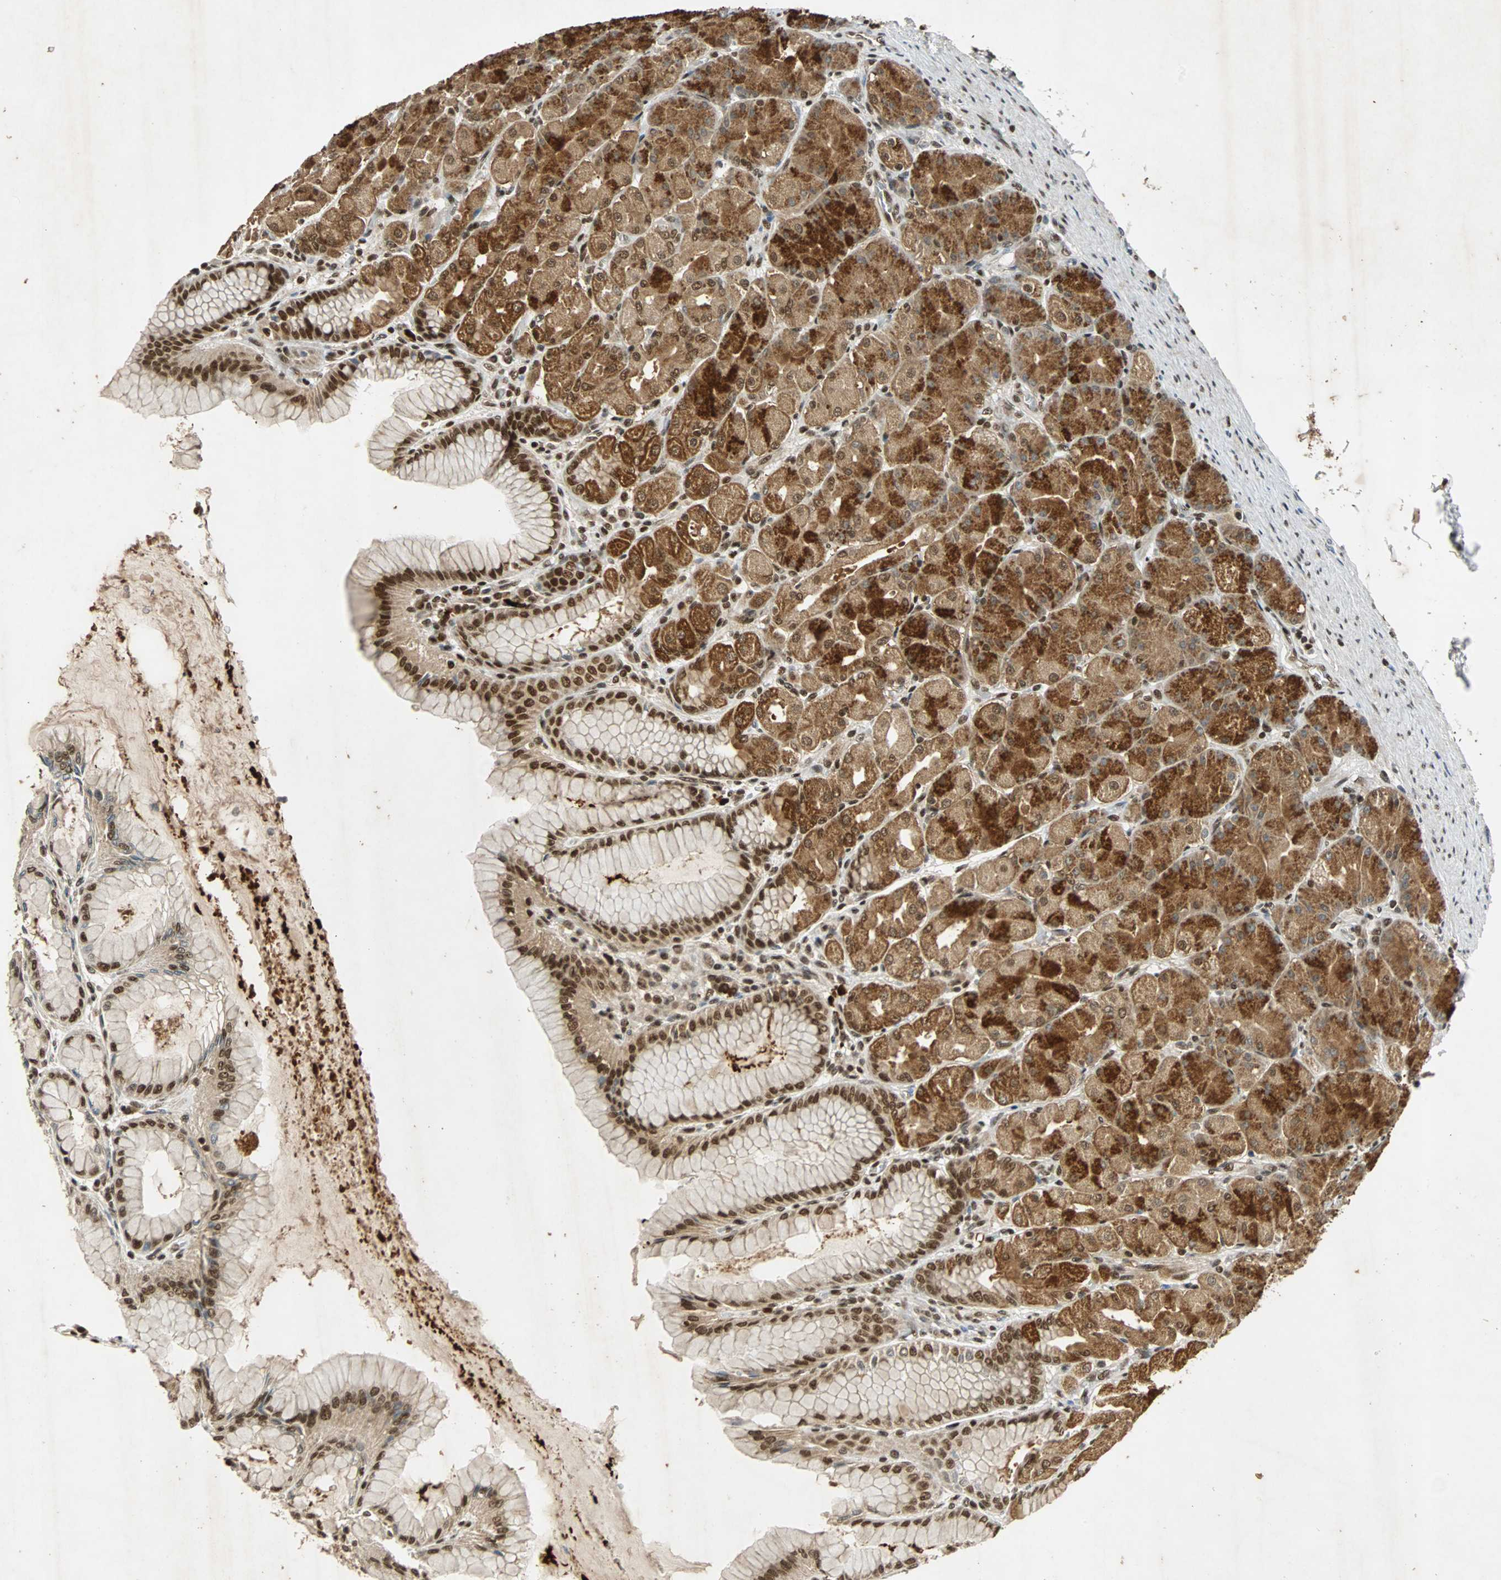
{"staining": {"intensity": "strong", "quantity": ">75%", "location": "cytoplasmic/membranous,nuclear"}, "tissue": "stomach", "cell_type": "Glandular cells", "image_type": "normal", "snomed": [{"axis": "morphology", "description": "Normal tissue, NOS"}, {"axis": "topography", "description": "Stomach, upper"}], "caption": "Stomach stained with DAB IHC reveals high levels of strong cytoplasmic/membranous,nuclear positivity in approximately >75% of glandular cells.", "gene": "TAF5", "patient": {"sex": "female", "age": 56}}